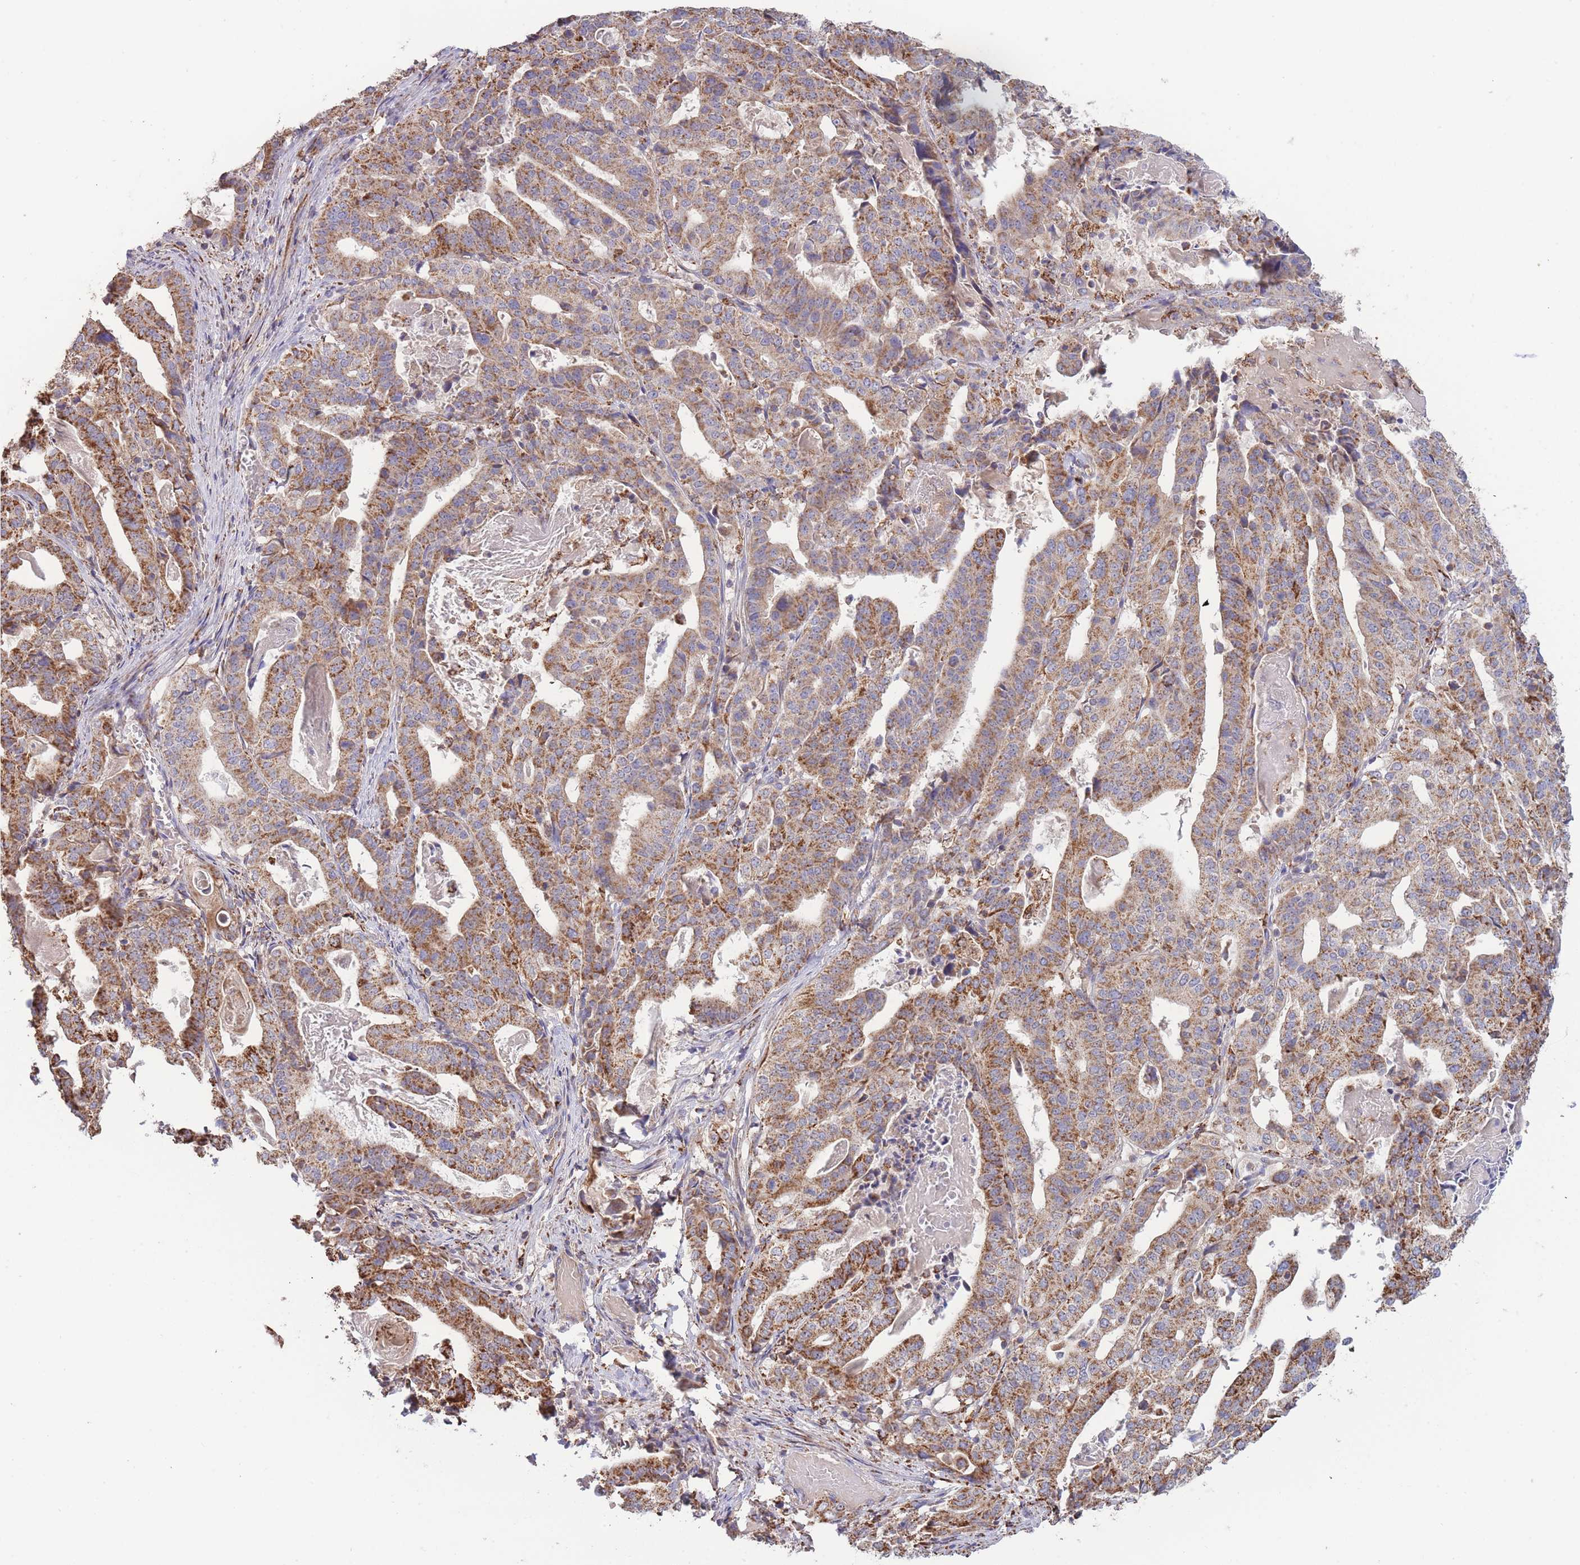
{"staining": {"intensity": "moderate", "quantity": ">75%", "location": "cytoplasmic/membranous"}, "tissue": "stomach cancer", "cell_type": "Tumor cells", "image_type": "cancer", "snomed": [{"axis": "morphology", "description": "Adenocarcinoma, NOS"}, {"axis": "topography", "description": "Stomach"}], "caption": "Human adenocarcinoma (stomach) stained with a protein marker displays moderate staining in tumor cells.", "gene": "MRPL17", "patient": {"sex": "male", "age": 48}}